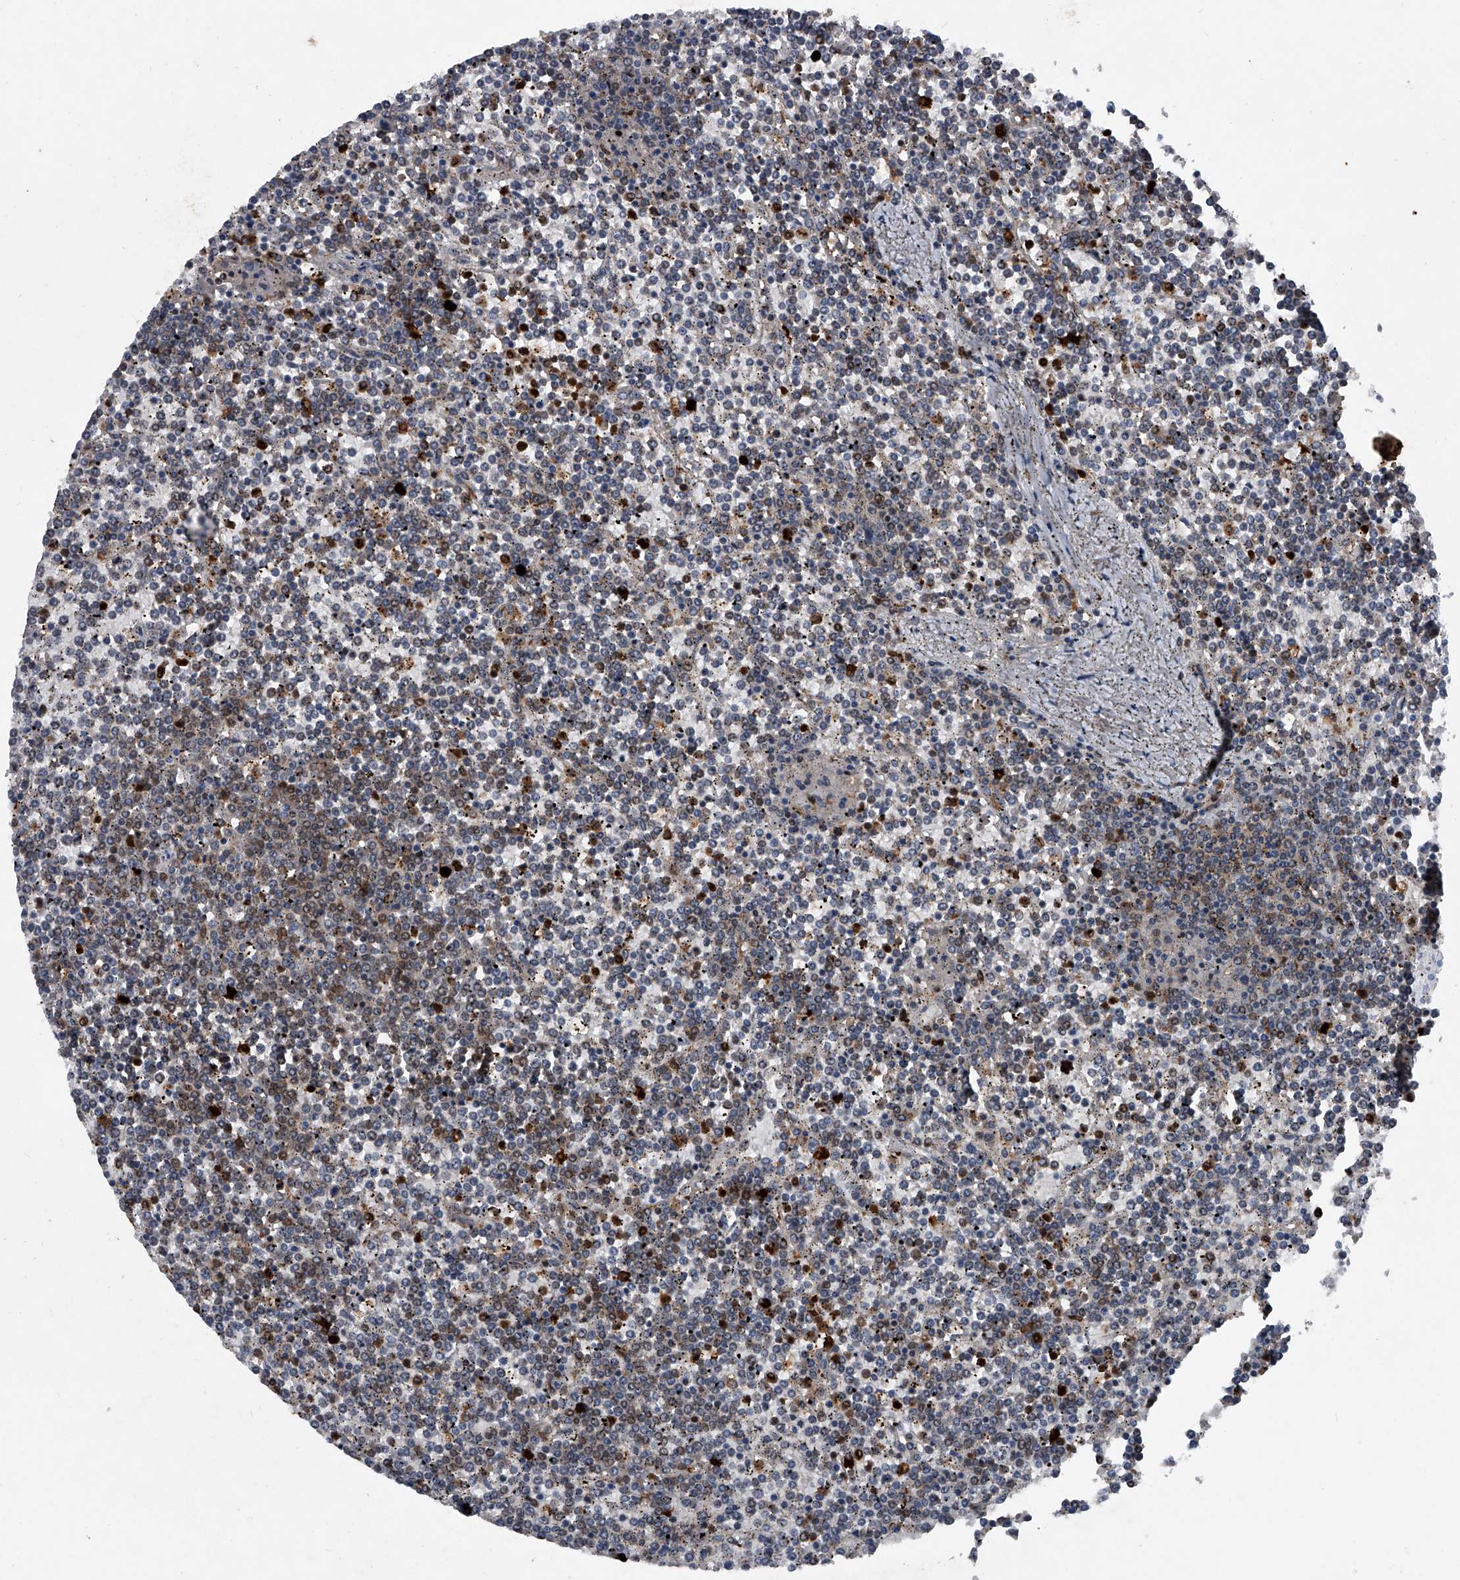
{"staining": {"intensity": "weak", "quantity": "<25%", "location": "nuclear"}, "tissue": "lymphoma", "cell_type": "Tumor cells", "image_type": "cancer", "snomed": [{"axis": "morphology", "description": "Malignant lymphoma, non-Hodgkin's type, Low grade"}, {"axis": "topography", "description": "Spleen"}], "caption": "Immunohistochemistry (IHC) of human lymphoma exhibits no positivity in tumor cells.", "gene": "MAPKAP1", "patient": {"sex": "female", "age": 19}}